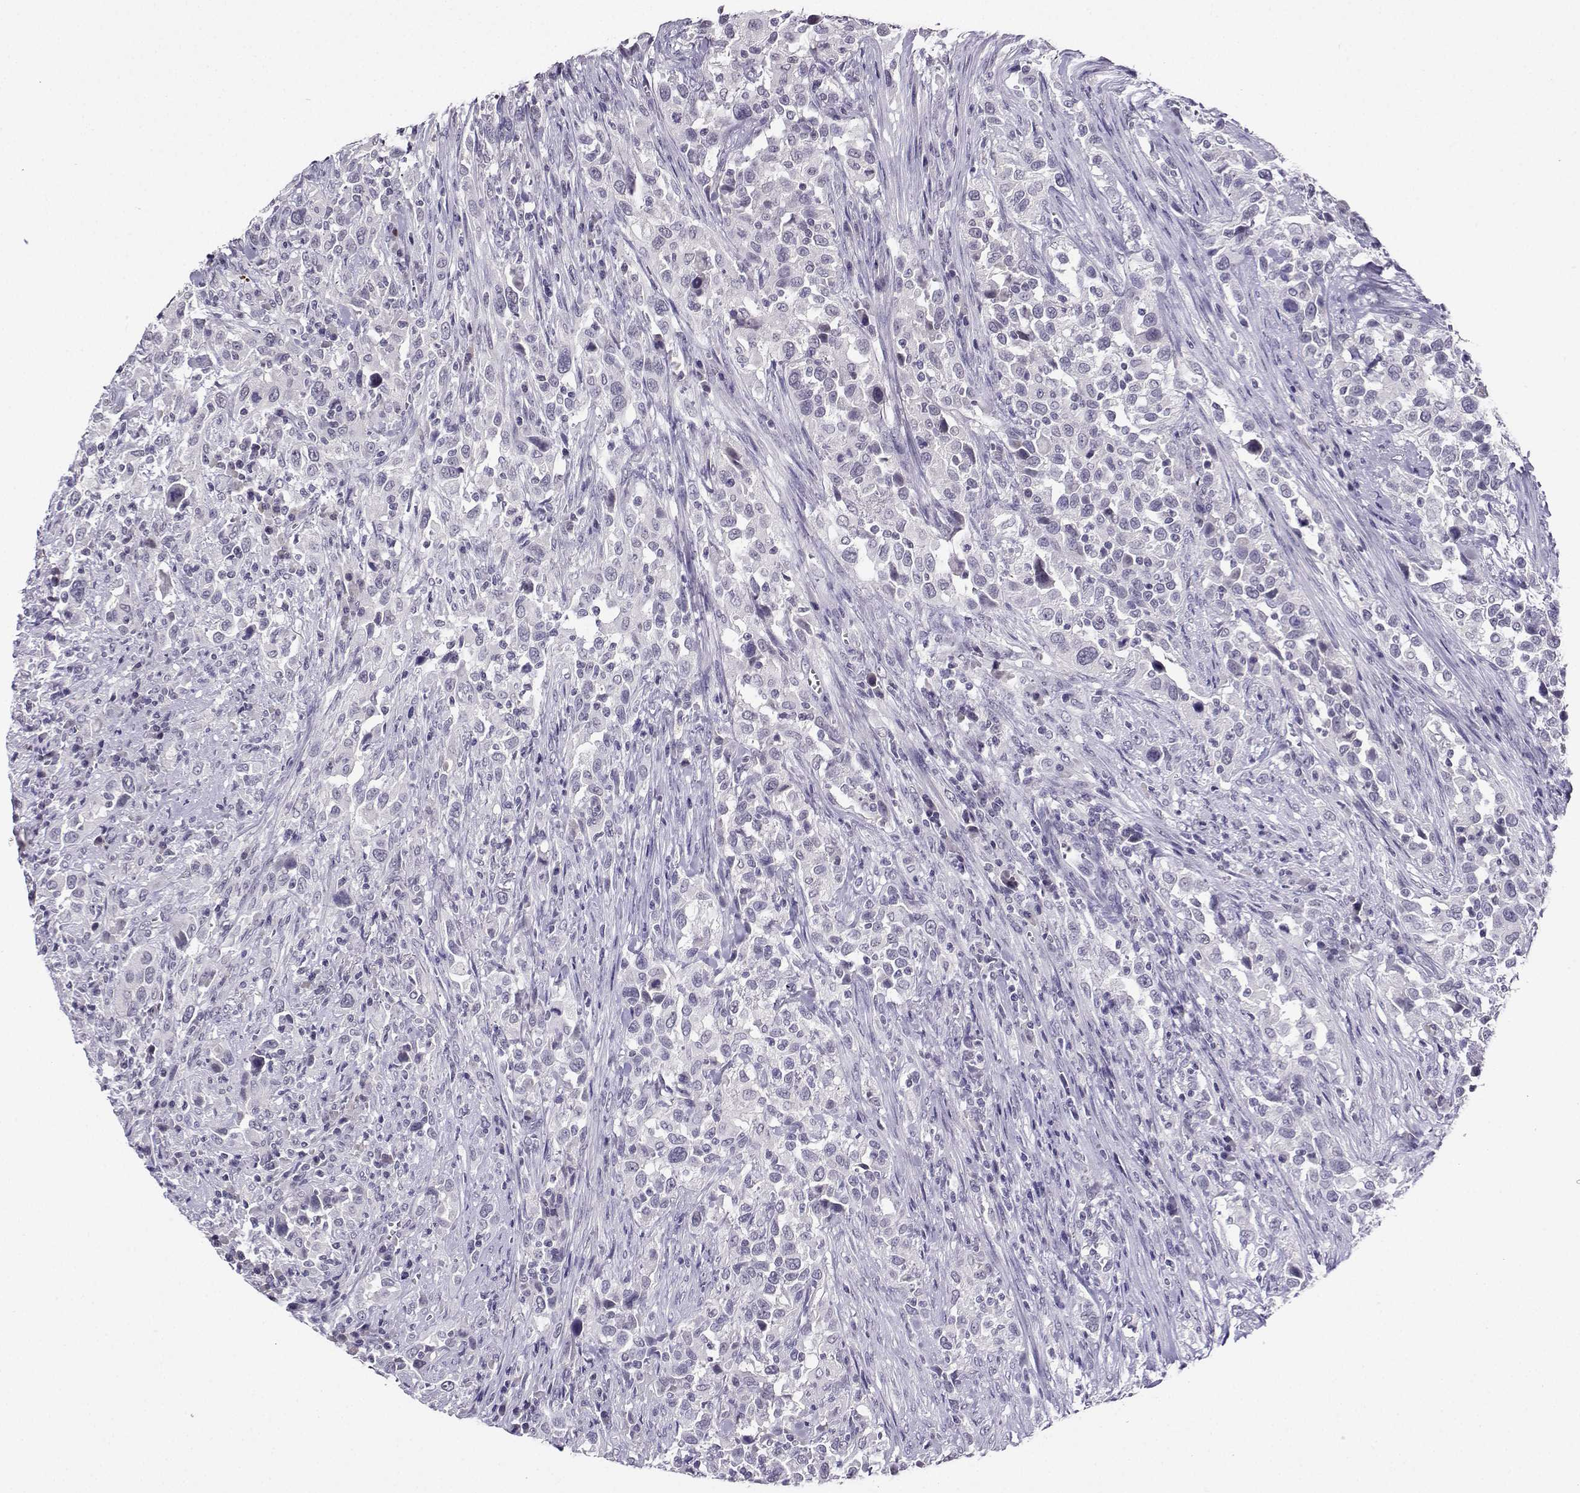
{"staining": {"intensity": "negative", "quantity": "none", "location": "none"}, "tissue": "urothelial cancer", "cell_type": "Tumor cells", "image_type": "cancer", "snomed": [{"axis": "morphology", "description": "Urothelial carcinoma, NOS"}, {"axis": "morphology", "description": "Urothelial carcinoma, High grade"}, {"axis": "topography", "description": "Urinary bladder"}], "caption": "Urothelial cancer was stained to show a protein in brown. There is no significant expression in tumor cells.", "gene": "LRFN2", "patient": {"sex": "female", "age": 64}}